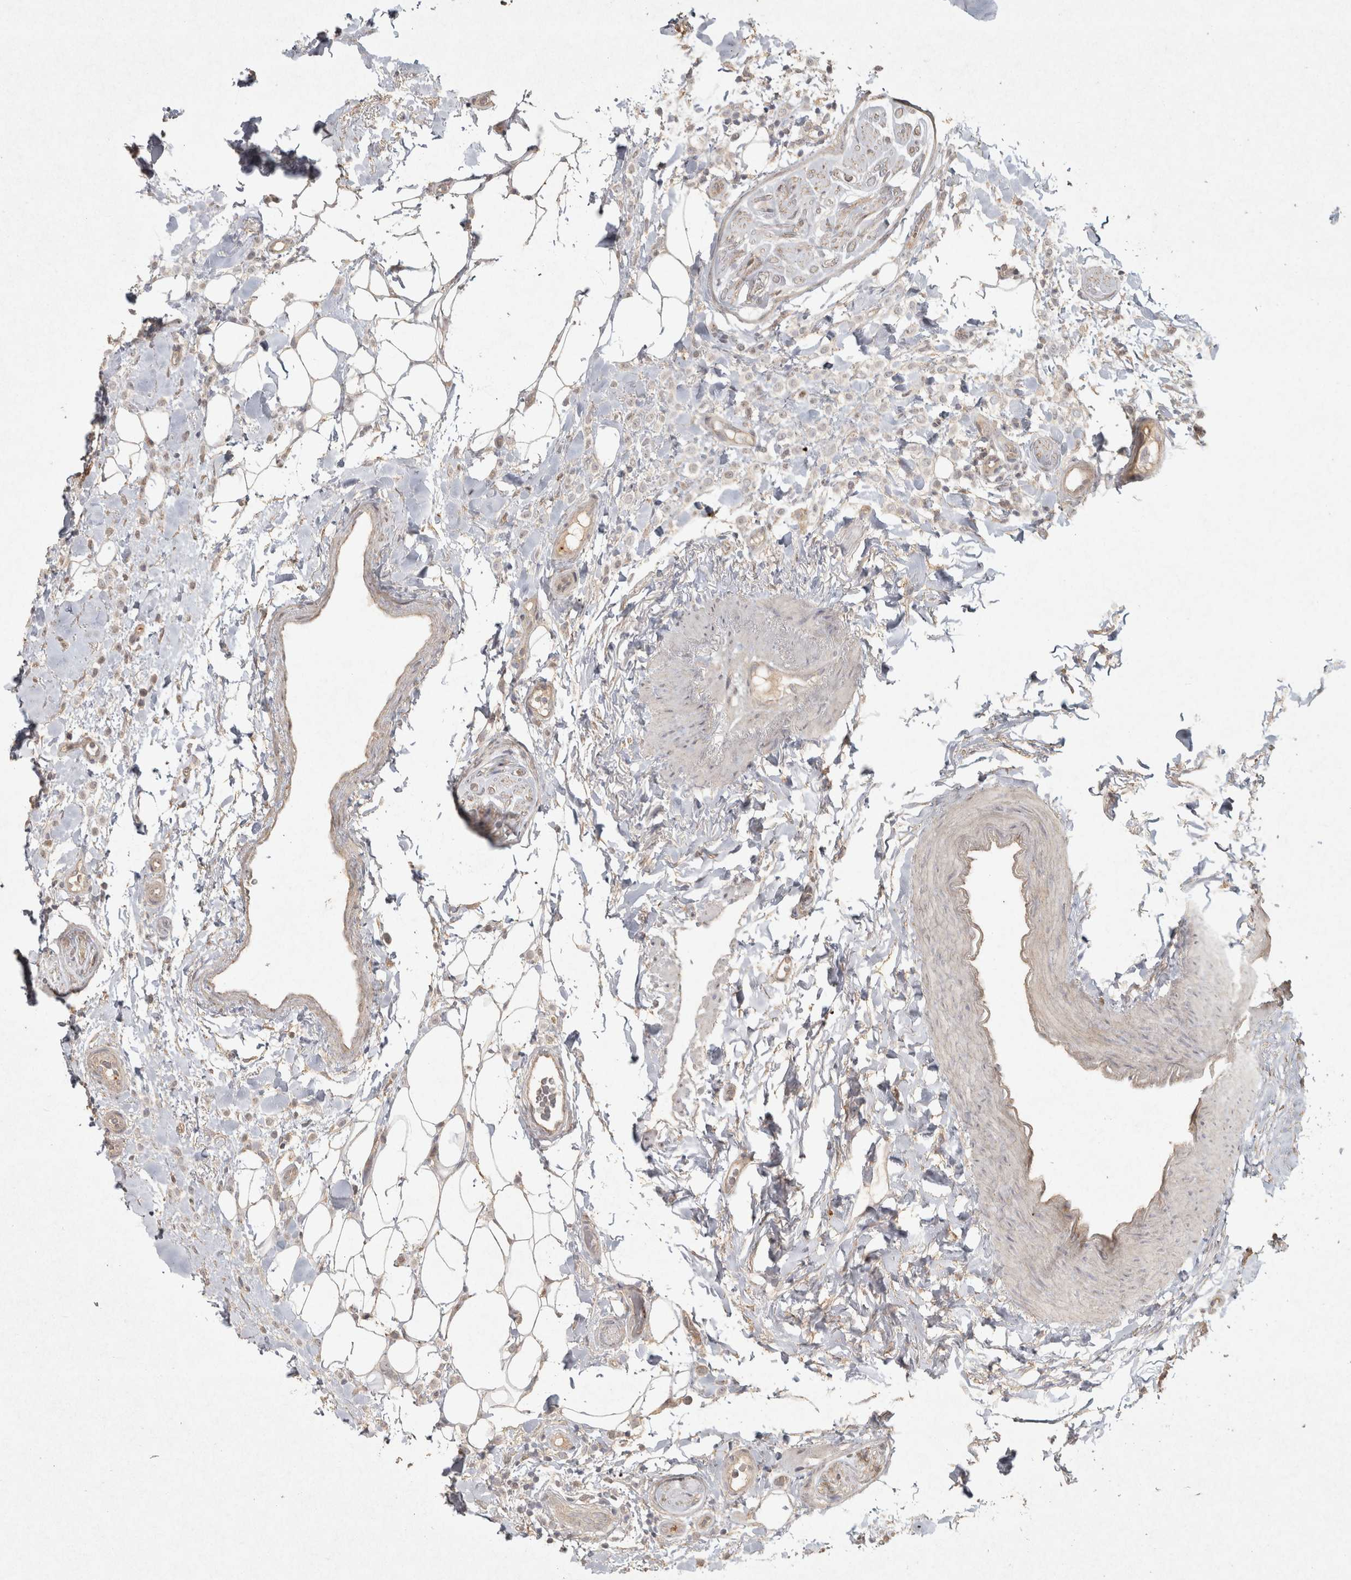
{"staining": {"intensity": "weak", "quantity": "<25%", "location": "cytoplasmic/membranous"}, "tissue": "breast cancer", "cell_type": "Tumor cells", "image_type": "cancer", "snomed": [{"axis": "morphology", "description": "Normal tissue, NOS"}, {"axis": "morphology", "description": "Lobular carcinoma"}, {"axis": "topography", "description": "Breast"}], "caption": "Immunohistochemistry (IHC) micrograph of neoplastic tissue: human breast lobular carcinoma stained with DAB (3,3'-diaminobenzidine) reveals no significant protein expression in tumor cells.", "gene": "OSTN", "patient": {"sex": "female", "age": 50}}